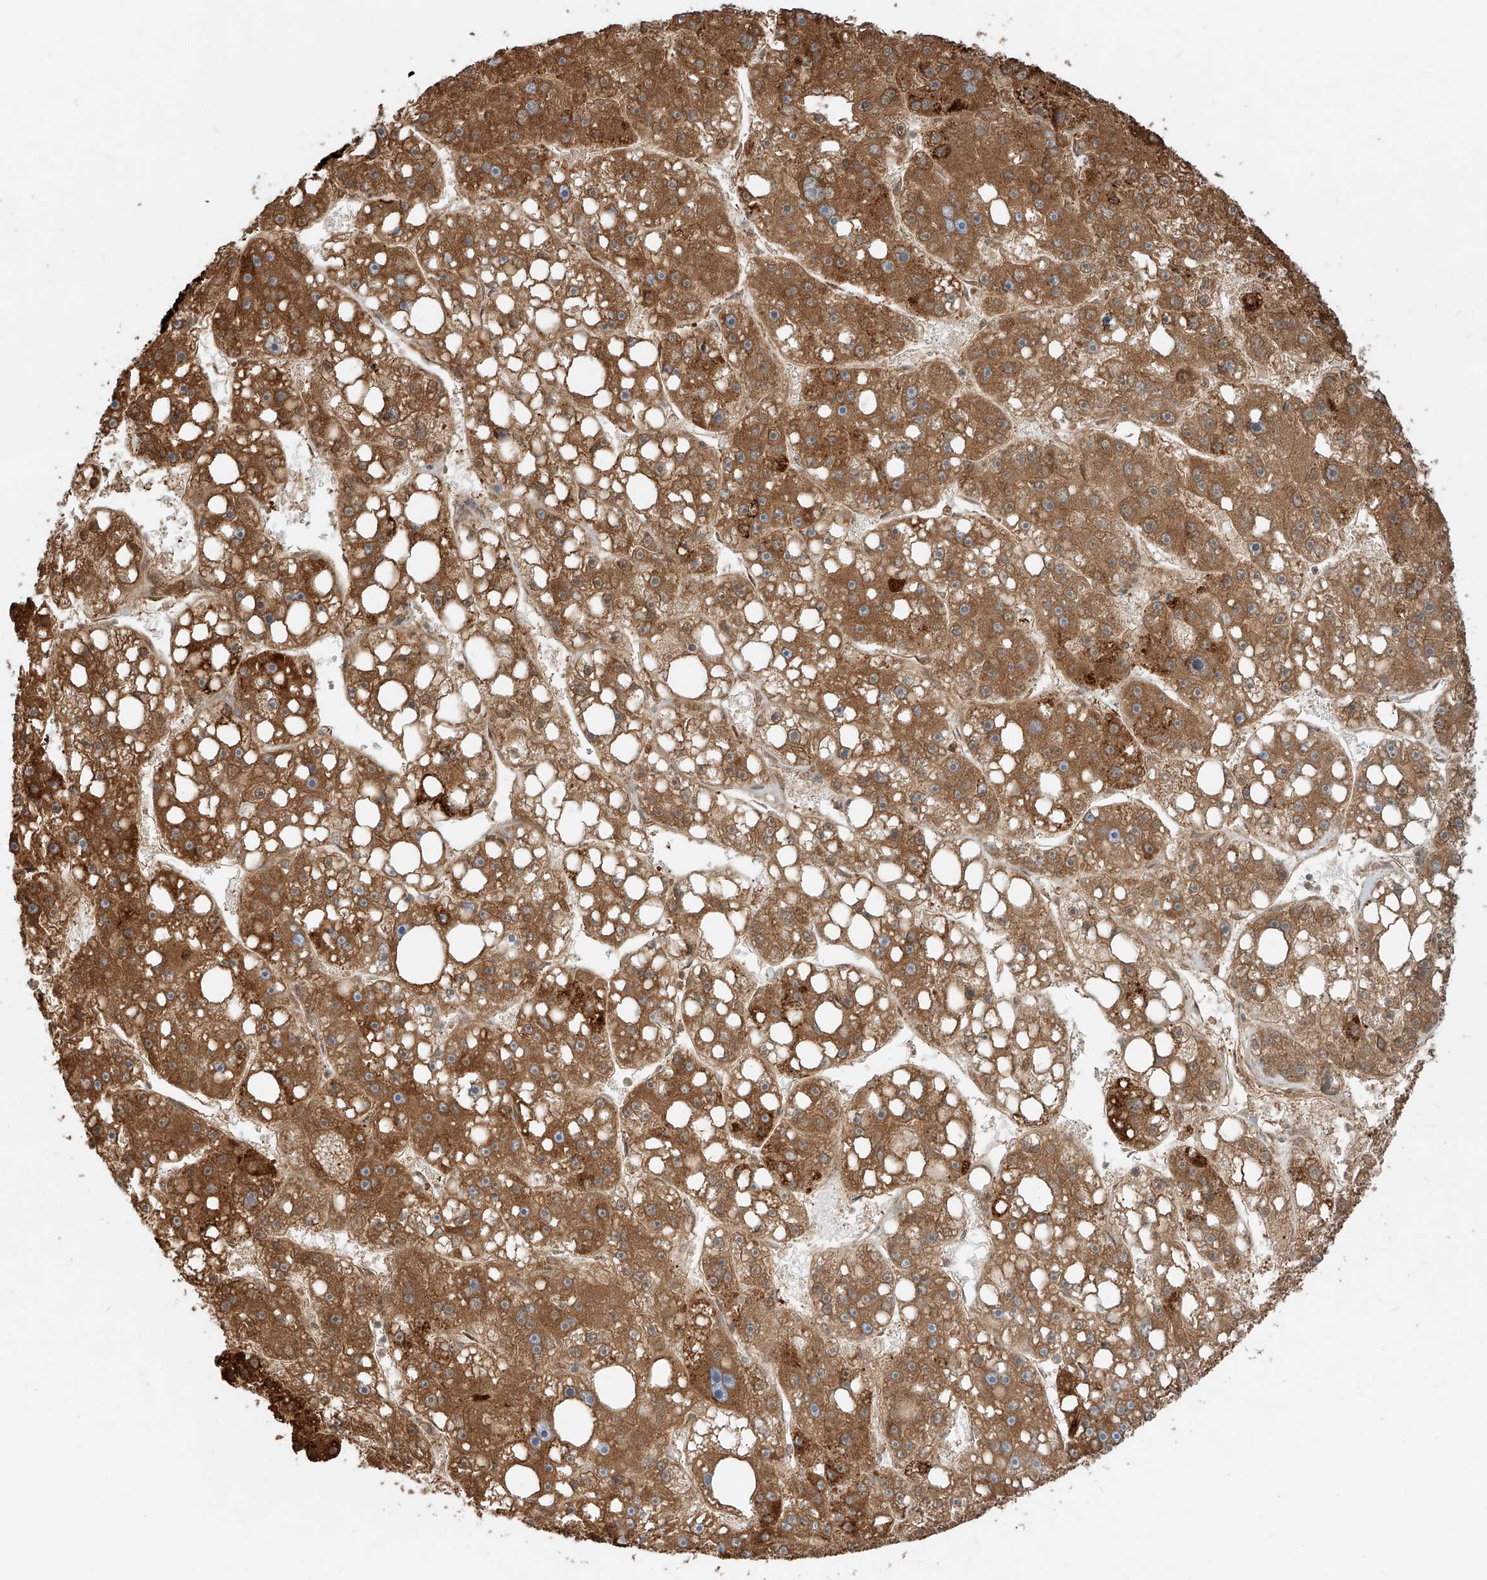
{"staining": {"intensity": "strong", "quantity": ">75%", "location": "cytoplasmic/membranous"}, "tissue": "liver cancer", "cell_type": "Tumor cells", "image_type": "cancer", "snomed": [{"axis": "morphology", "description": "Carcinoma, Hepatocellular, NOS"}, {"axis": "topography", "description": "Liver"}], "caption": "Immunohistochemical staining of human liver hepatocellular carcinoma shows high levels of strong cytoplasmic/membranous staining in about >75% of tumor cells. The staining was performed using DAB, with brown indicating positive protein expression. Nuclei are stained blue with hematoxylin.", "gene": "CEP162", "patient": {"sex": "female", "age": 61}}